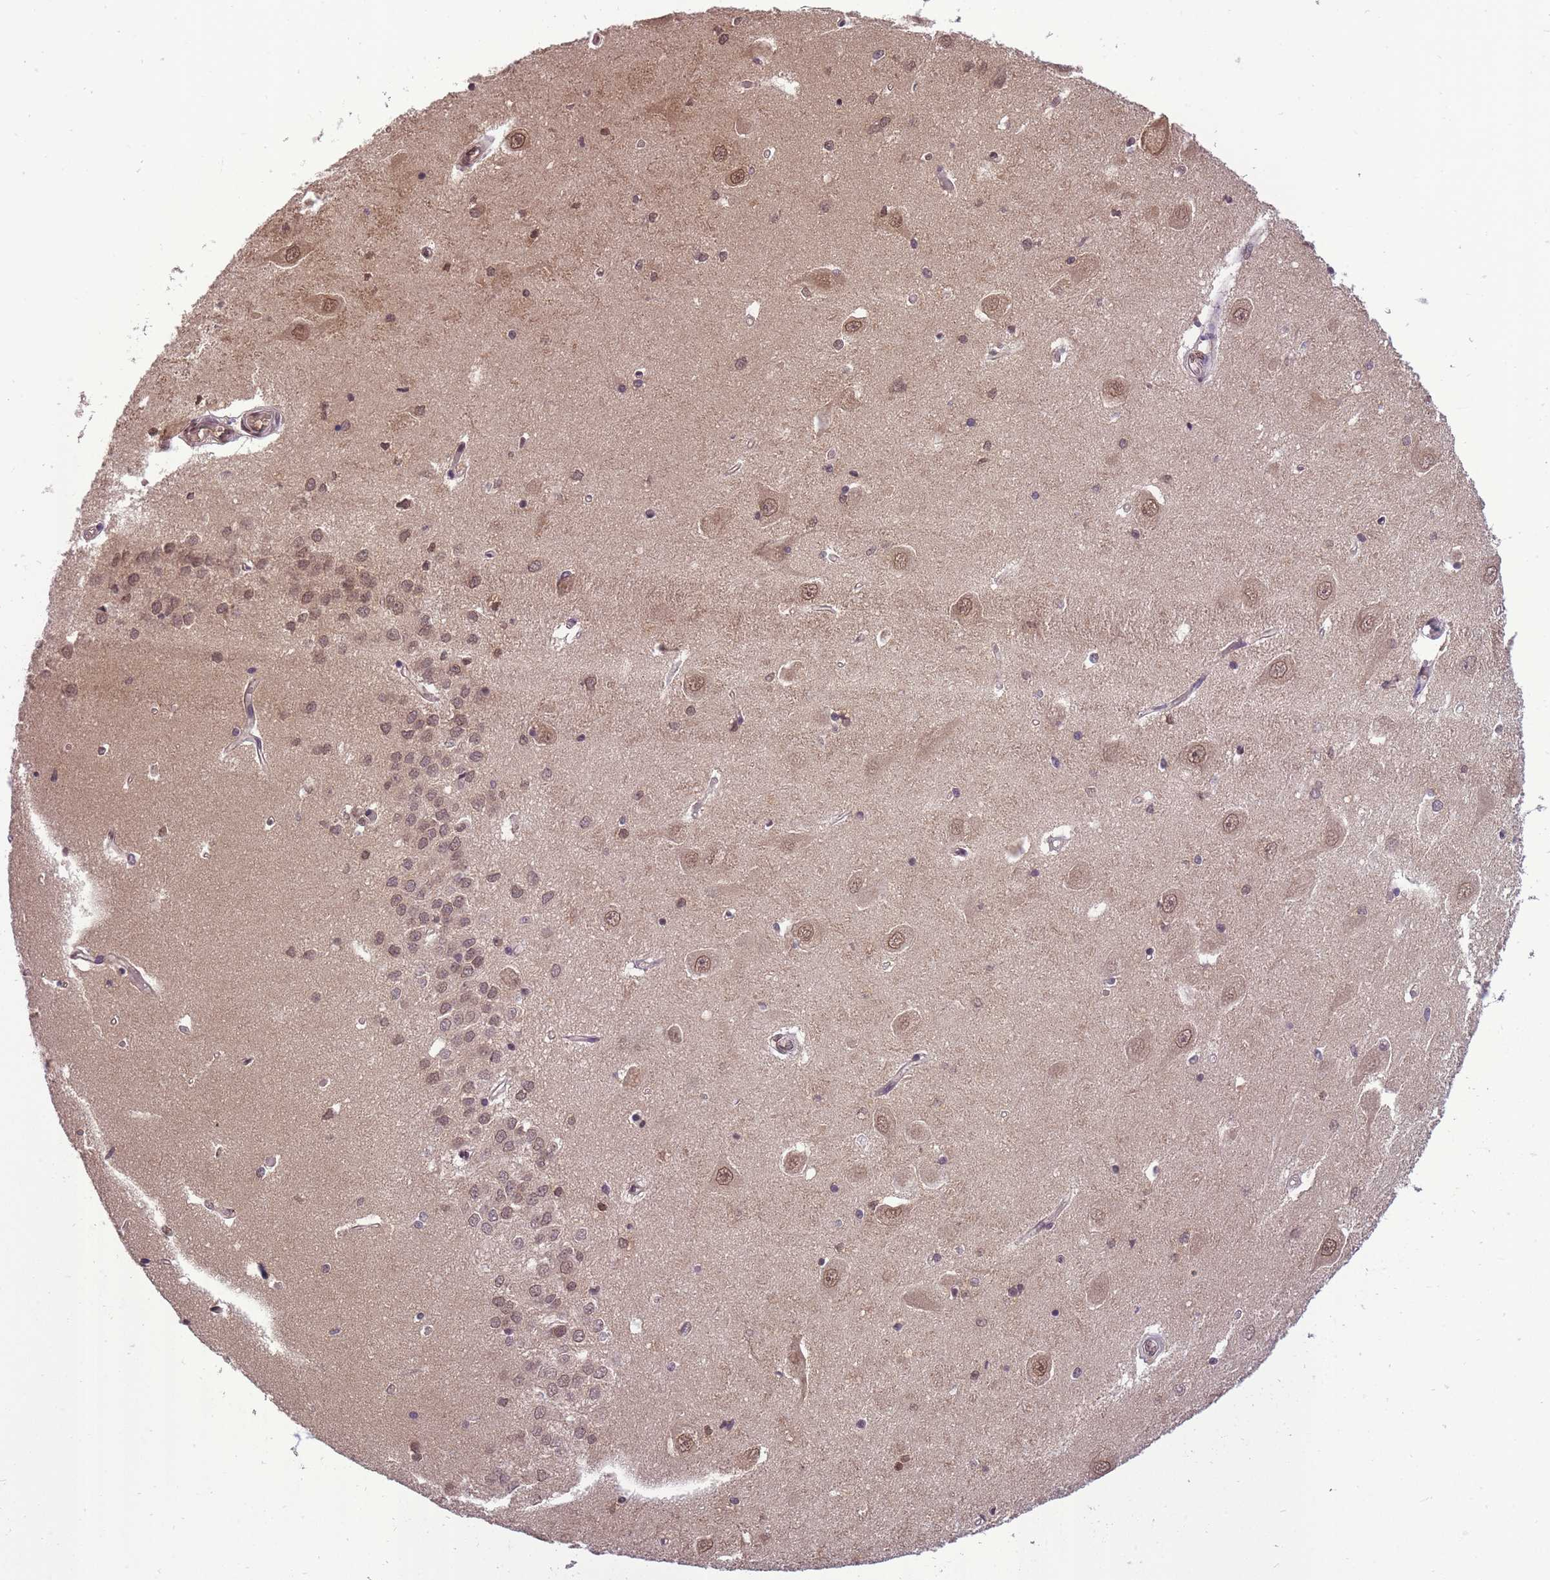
{"staining": {"intensity": "negative", "quantity": "none", "location": "none"}, "tissue": "hippocampus", "cell_type": "Glial cells", "image_type": "normal", "snomed": [{"axis": "morphology", "description": "Normal tissue, NOS"}, {"axis": "topography", "description": "Hippocampus"}], "caption": "Hippocampus was stained to show a protein in brown. There is no significant expression in glial cells. Brightfield microscopy of IHC stained with DAB (3,3'-diaminobenzidine) (brown) and hematoxylin (blue), captured at high magnification.", "gene": "CDIP1", "patient": {"sex": "male", "age": 45}}